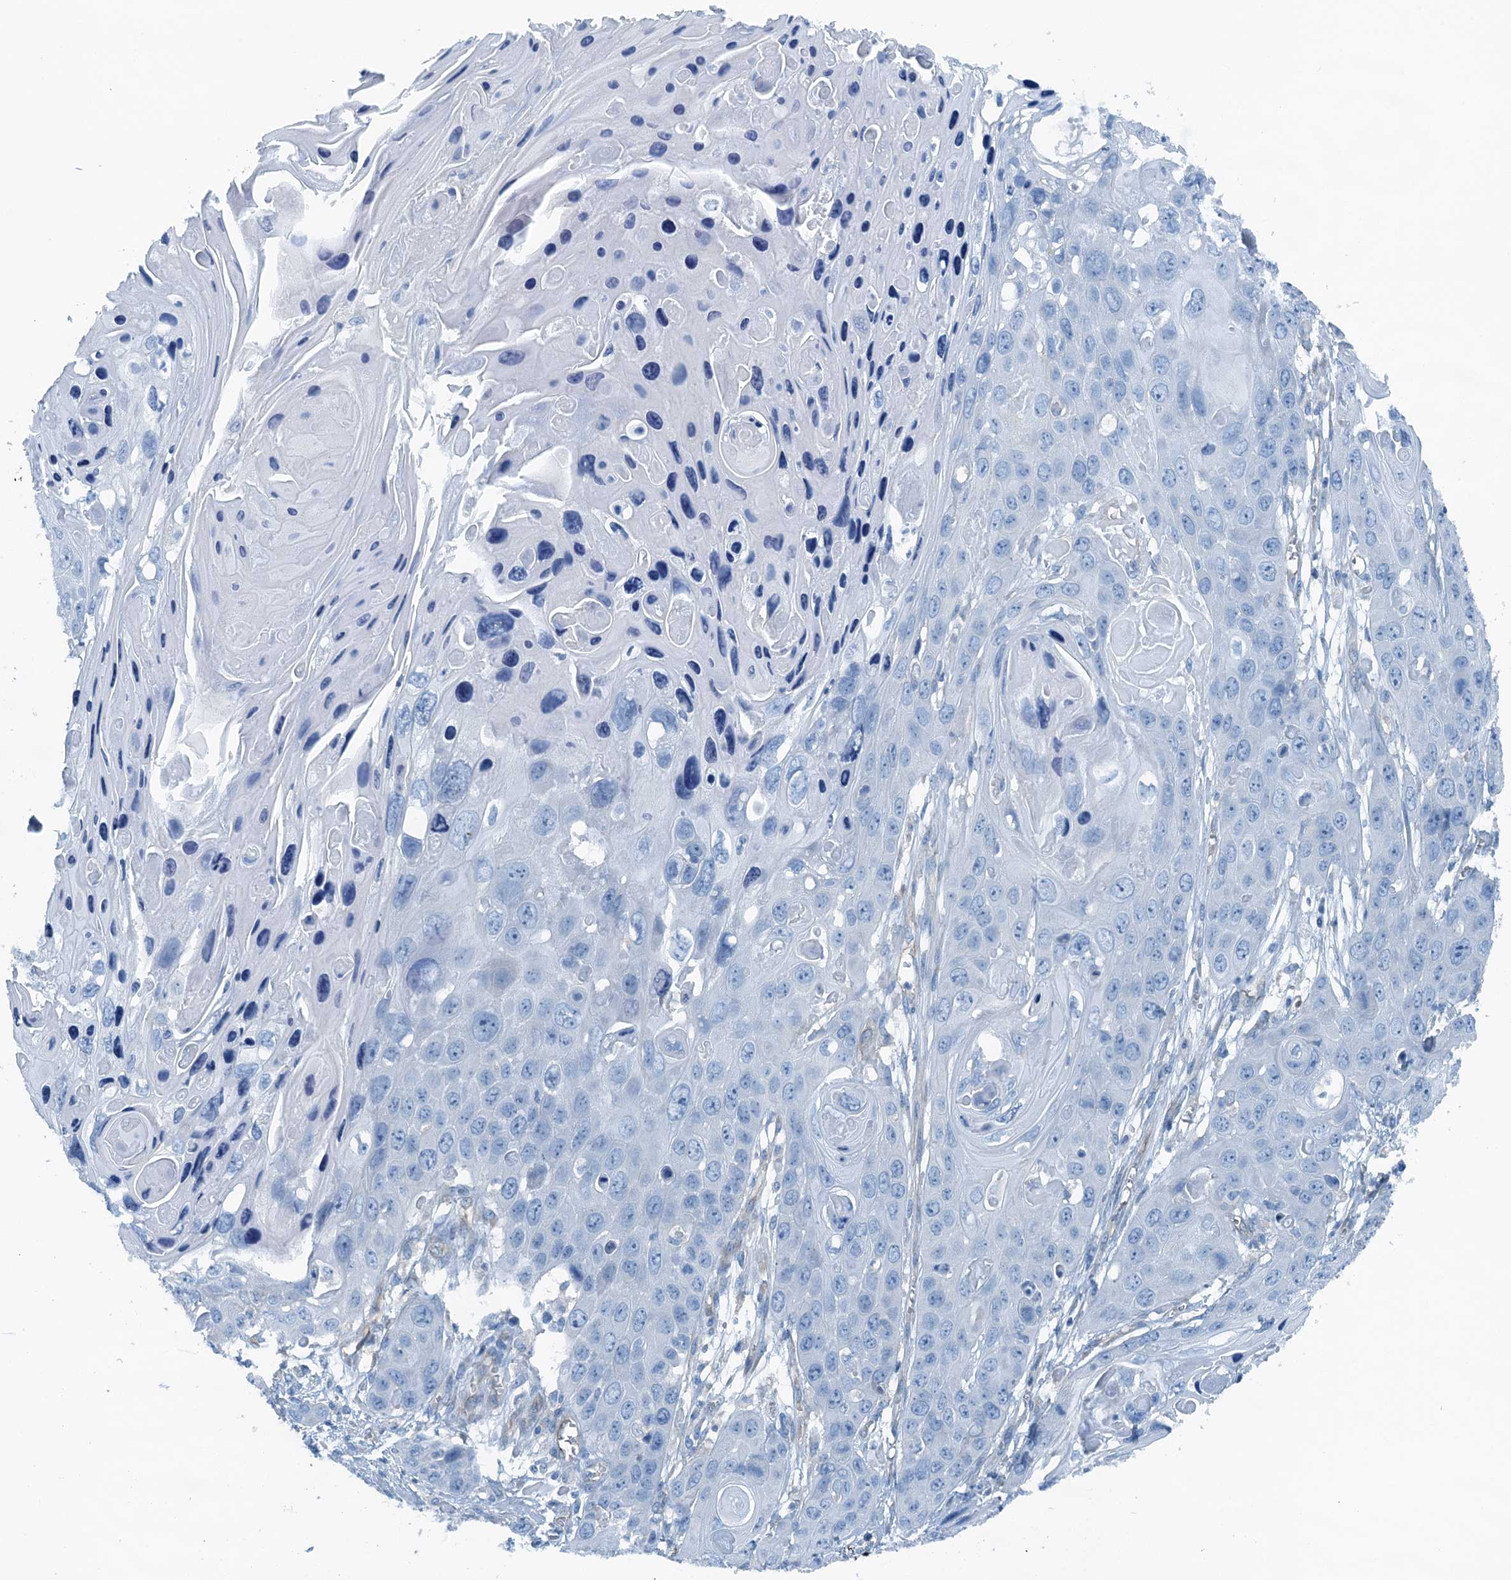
{"staining": {"intensity": "negative", "quantity": "none", "location": "none"}, "tissue": "skin cancer", "cell_type": "Tumor cells", "image_type": "cancer", "snomed": [{"axis": "morphology", "description": "Squamous cell carcinoma, NOS"}, {"axis": "topography", "description": "Skin"}], "caption": "This is an immunohistochemistry (IHC) histopathology image of human skin squamous cell carcinoma. There is no expression in tumor cells.", "gene": "TMOD2", "patient": {"sex": "male", "age": 55}}